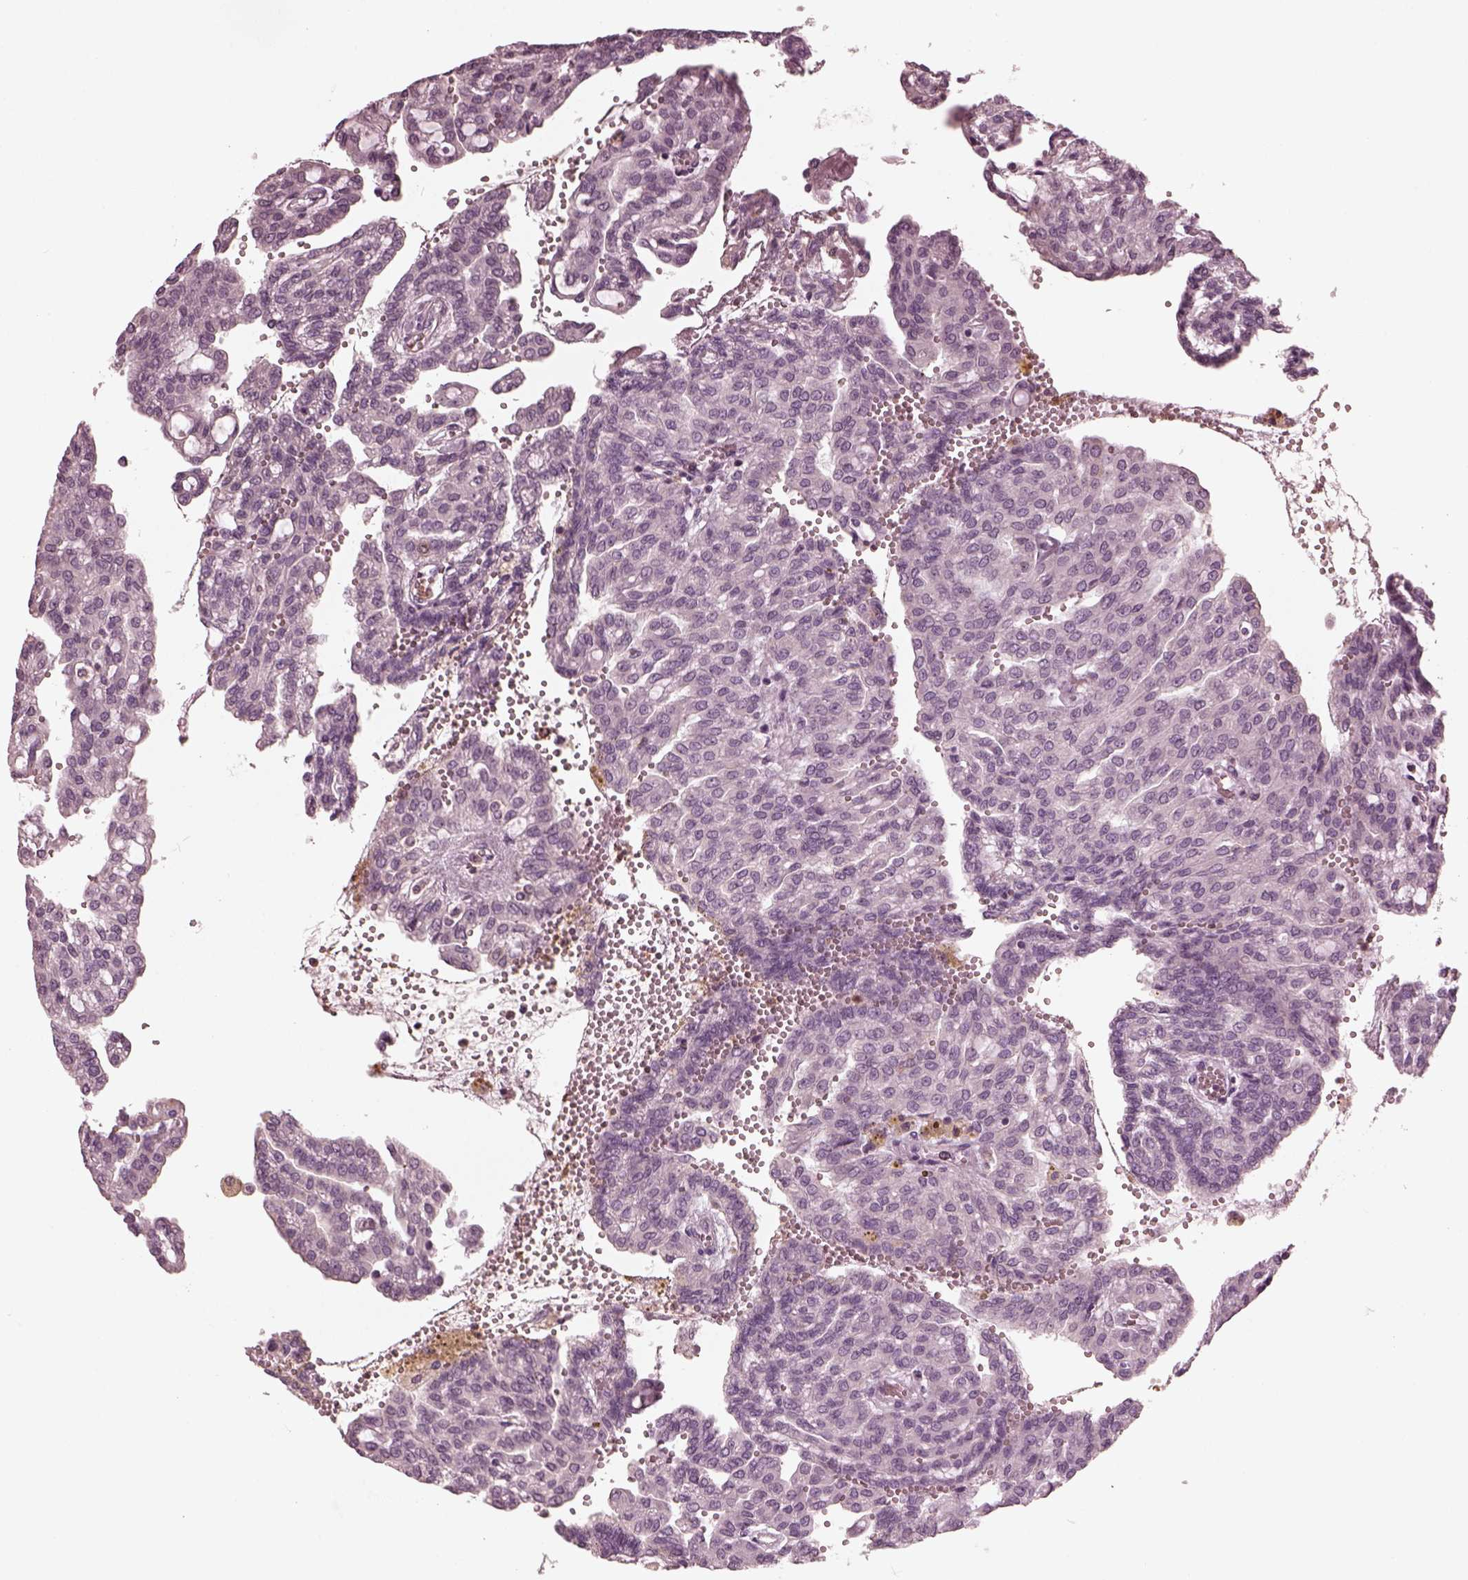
{"staining": {"intensity": "negative", "quantity": "none", "location": "none"}, "tissue": "renal cancer", "cell_type": "Tumor cells", "image_type": "cancer", "snomed": [{"axis": "morphology", "description": "Adenocarcinoma, NOS"}, {"axis": "topography", "description": "Kidney"}], "caption": "There is no significant expression in tumor cells of adenocarcinoma (renal).", "gene": "PSTPIP2", "patient": {"sex": "male", "age": 63}}